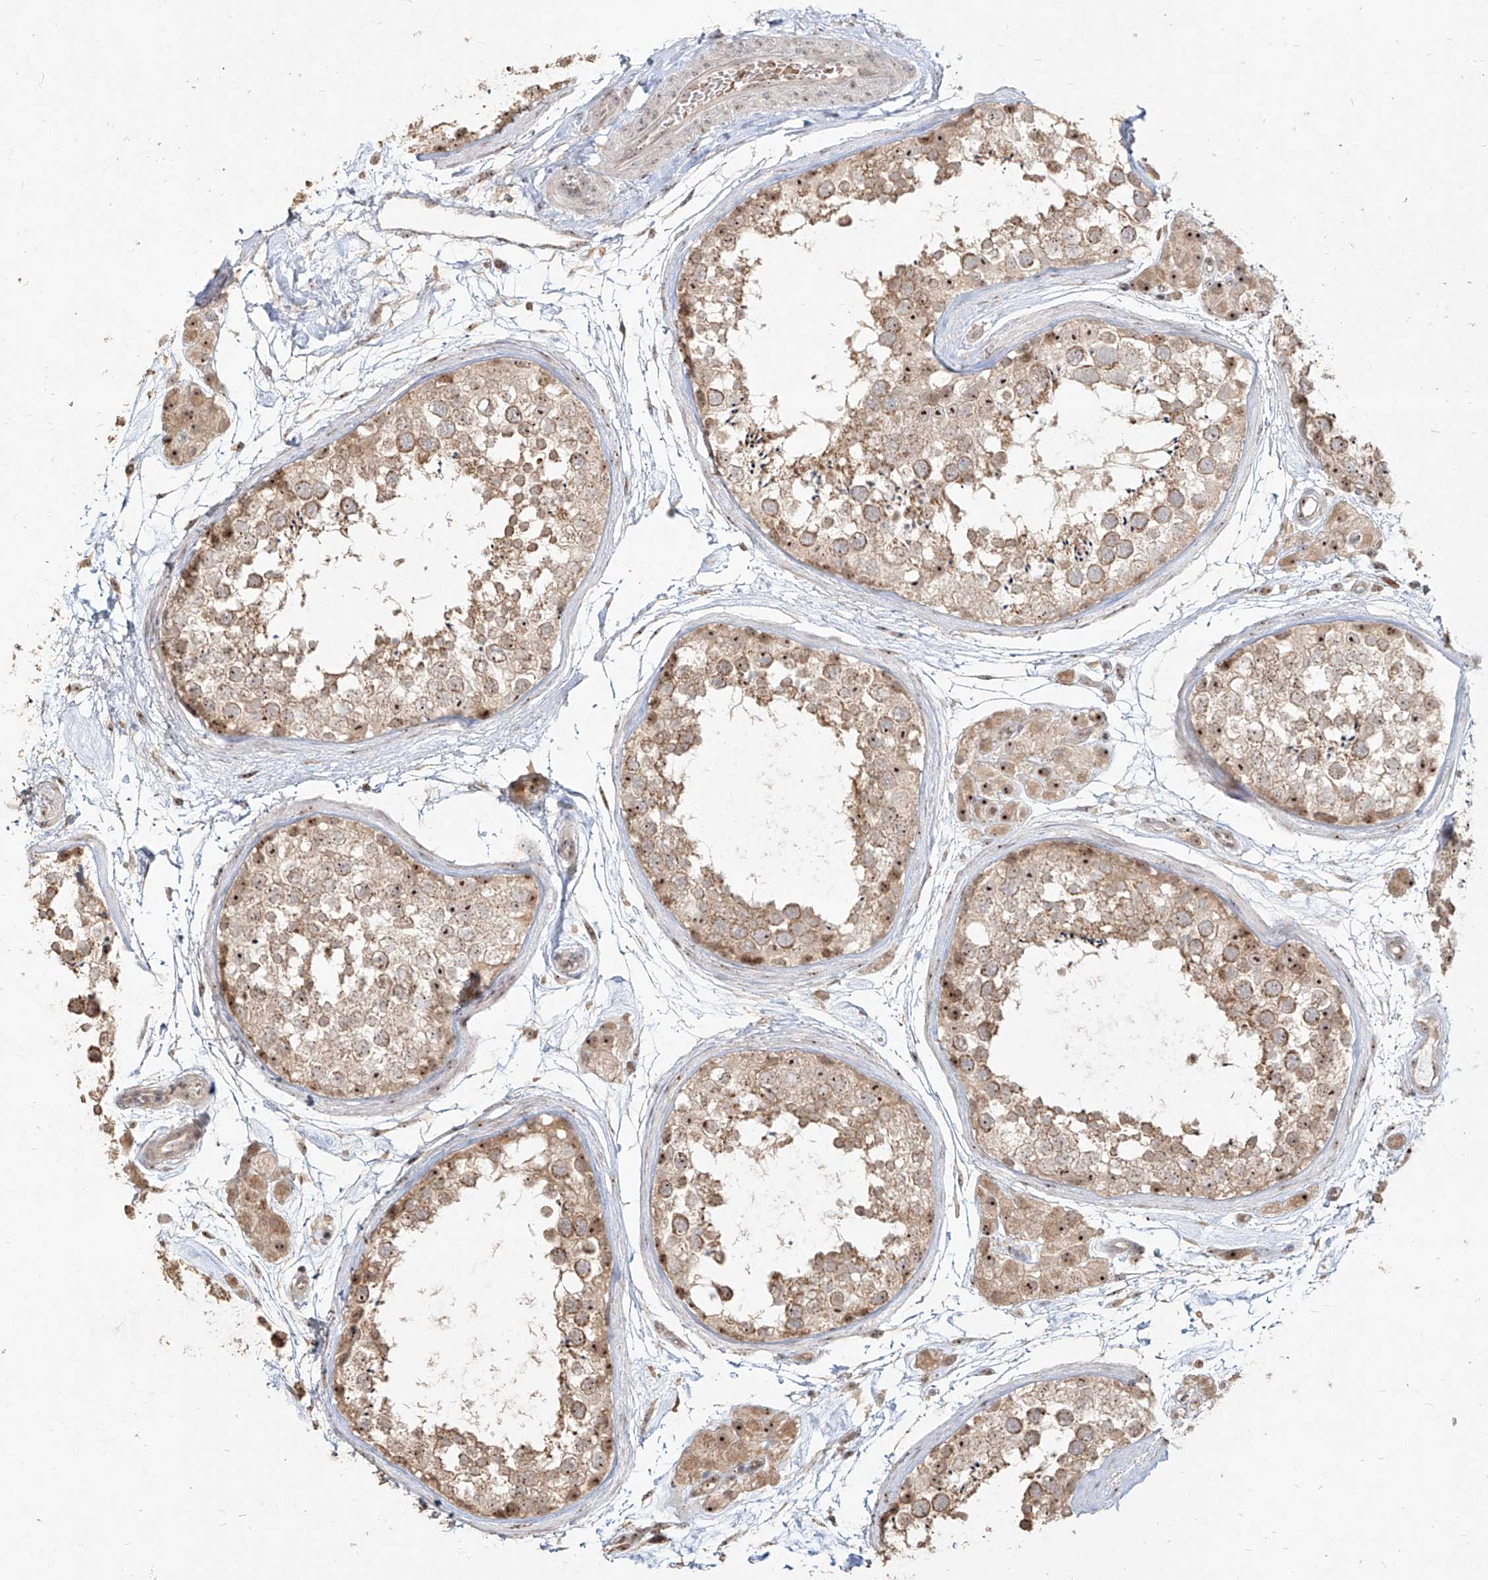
{"staining": {"intensity": "moderate", "quantity": ">75%", "location": "cytoplasmic/membranous,nuclear"}, "tissue": "testis", "cell_type": "Cells in seminiferous ducts", "image_type": "normal", "snomed": [{"axis": "morphology", "description": "Normal tissue, NOS"}, {"axis": "topography", "description": "Testis"}], "caption": "A micrograph showing moderate cytoplasmic/membranous,nuclear staining in about >75% of cells in seminiferous ducts in unremarkable testis, as visualized by brown immunohistochemical staining.", "gene": "BYSL", "patient": {"sex": "male", "age": 56}}